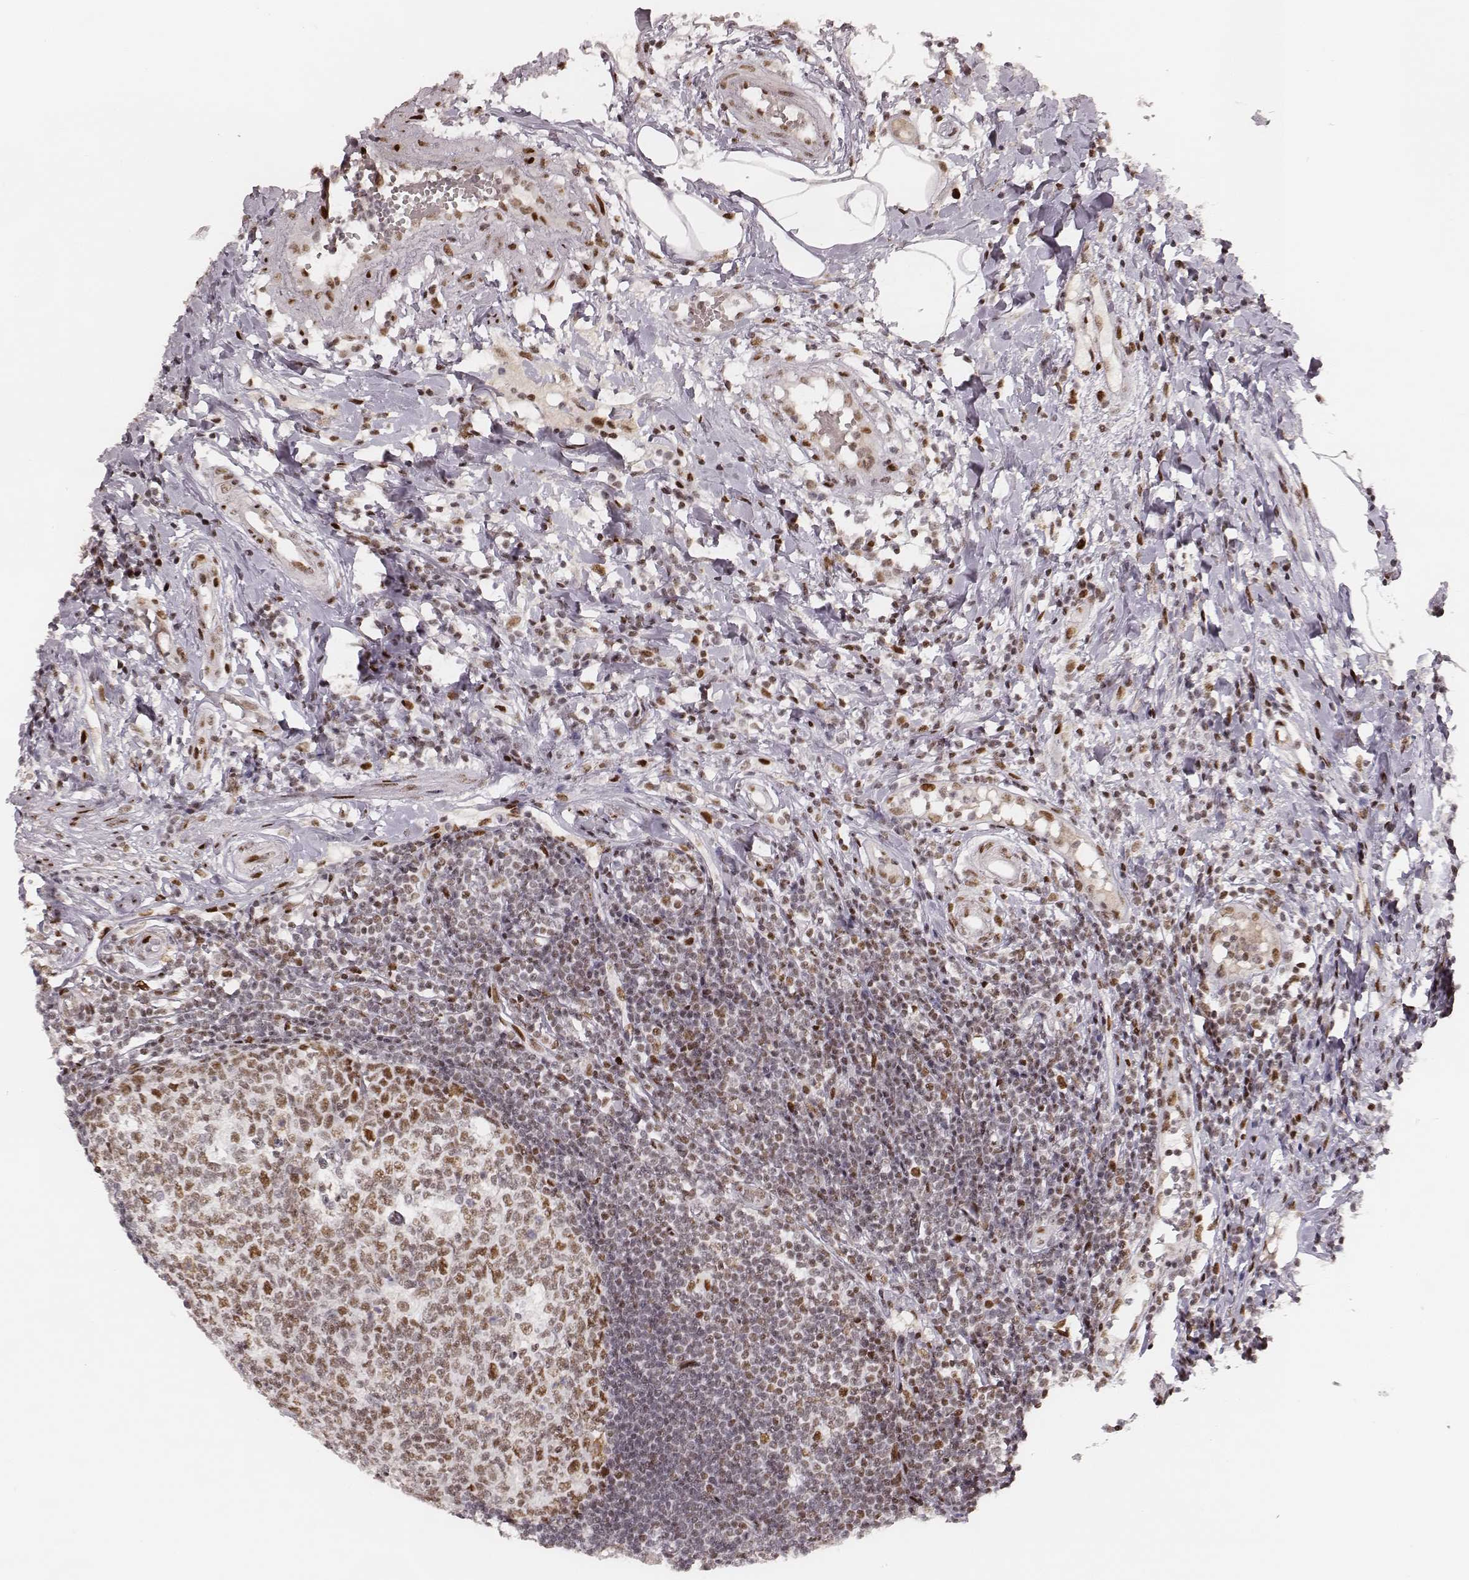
{"staining": {"intensity": "moderate", "quantity": ">75%", "location": "nuclear"}, "tissue": "appendix", "cell_type": "Glandular cells", "image_type": "normal", "snomed": [{"axis": "morphology", "description": "Normal tissue, NOS"}, {"axis": "morphology", "description": "Inflammation, NOS"}, {"axis": "topography", "description": "Appendix"}], "caption": "Immunohistochemistry micrograph of normal appendix: appendix stained using IHC exhibits medium levels of moderate protein expression localized specifically in the nuclear of glandular cells, appearing as a nuclear brown color.", "gene": "HNRNPC", "patient": {"sex": "male", "age": 16}}